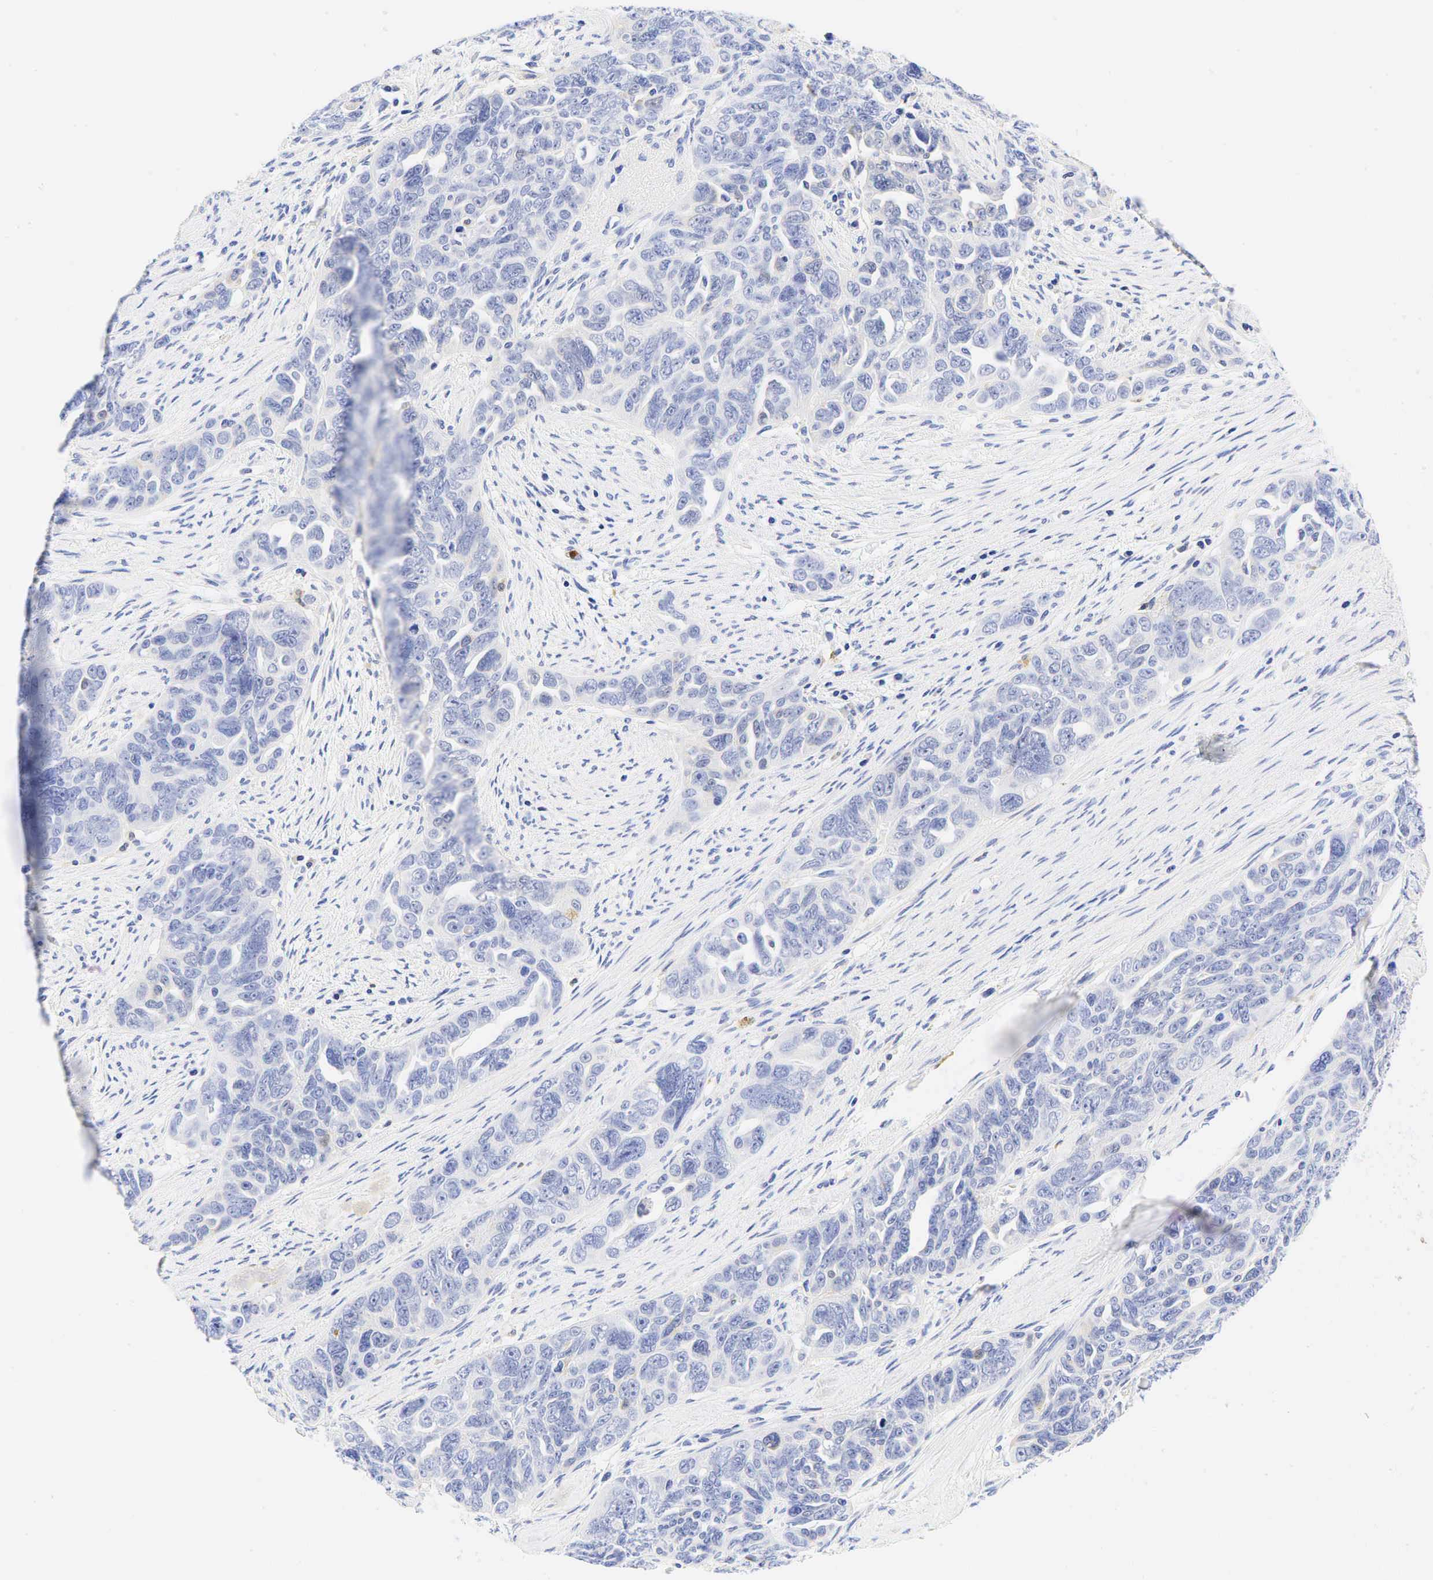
{"staining": {"intensity": "negative", "quantity": "none", "location": "none"}, "tissue": "ovarian cancer", "cell_type": "Tumor cells", "image_type": "cancer", "snomed": [{"axis": "morphology", "description": "Cystadenocarcinoma, serous, NOS"}, {"axis": "topography", "description": "Ovary"}], "caption": "Photomicrograph shows no significant protein positivity in tumor cells of ovarian serous cystadenocarcinoma.", "gene": "TNFRSF8", "patient": {"sex": "female", "age": 63}}